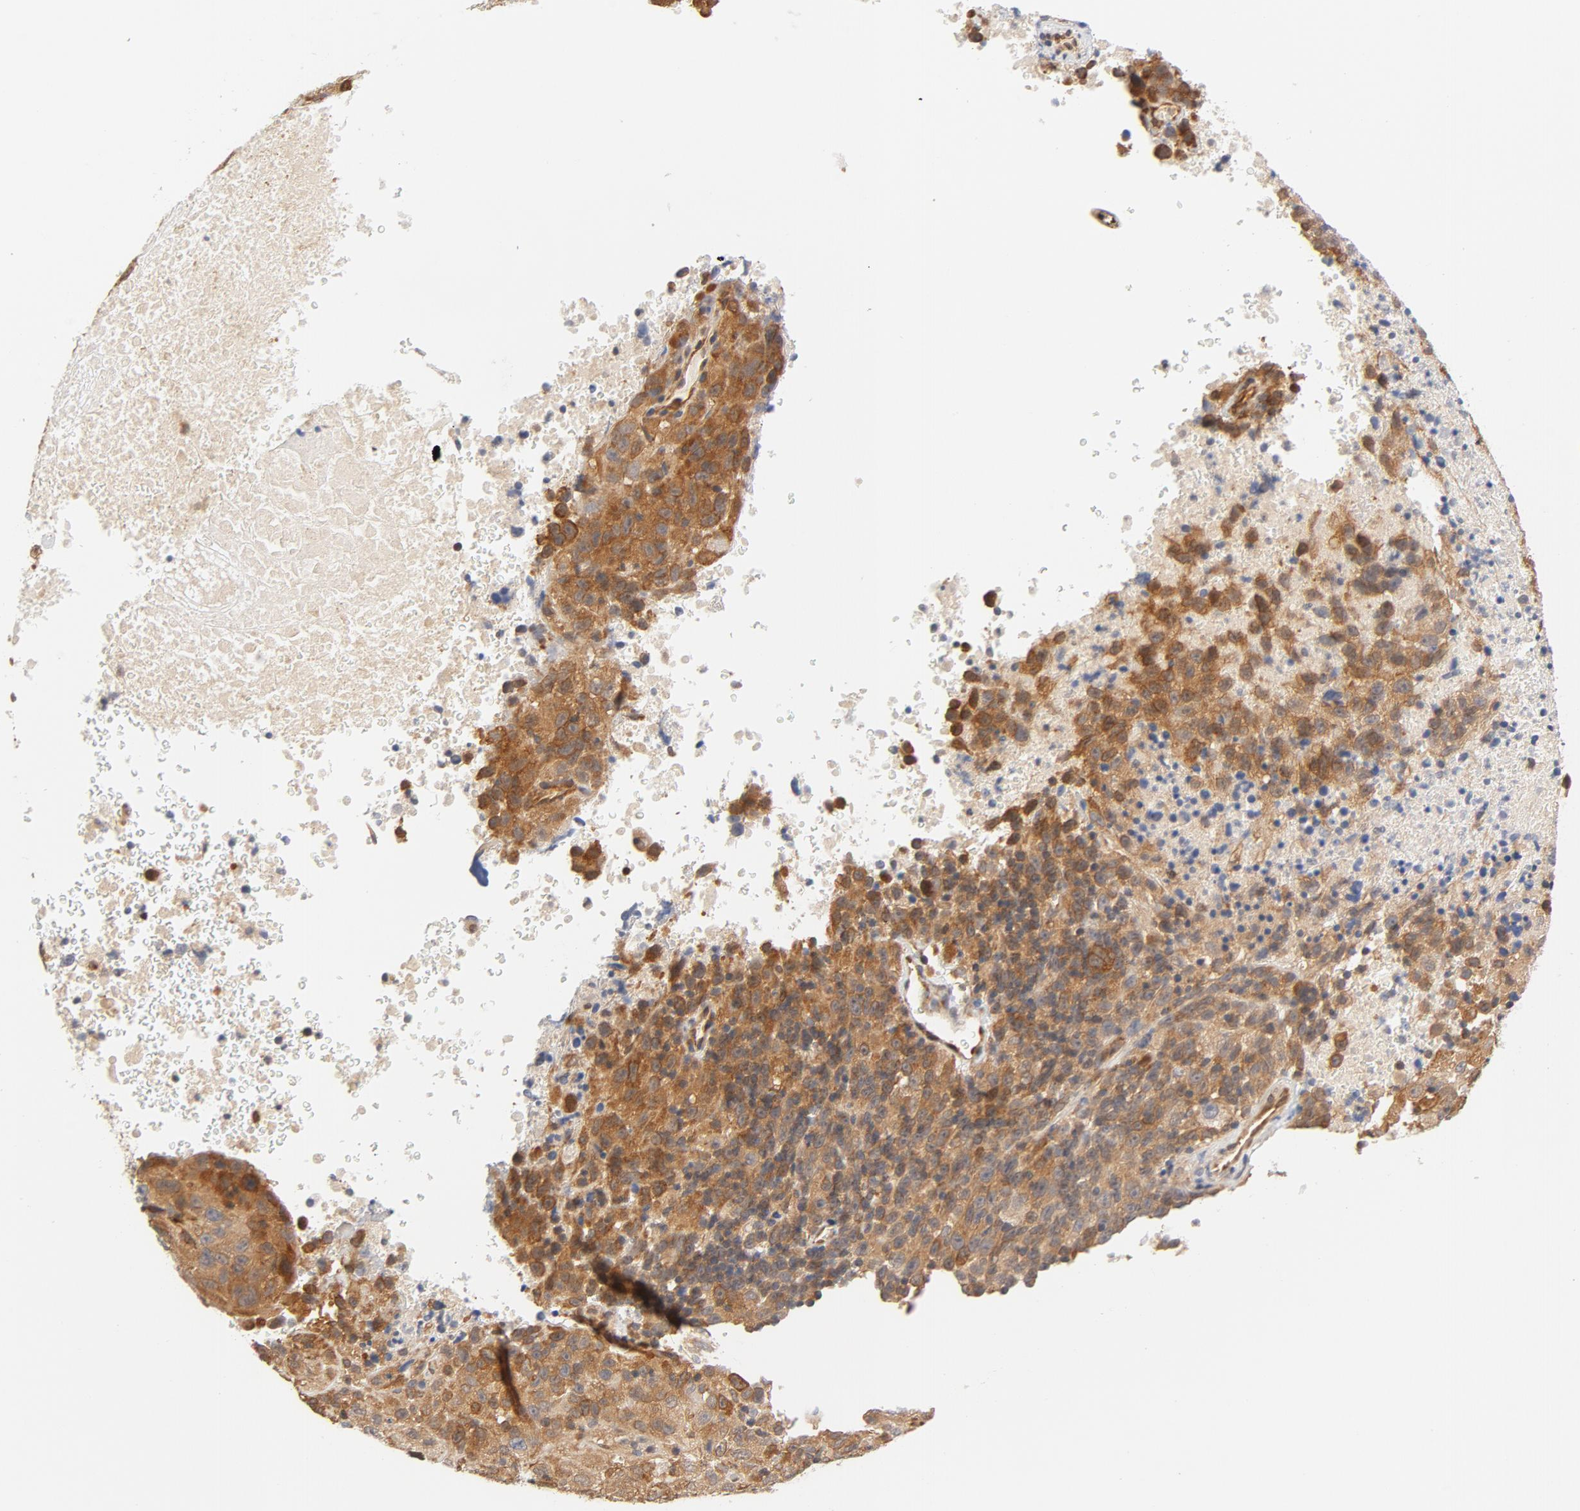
{"staining": {"intensity": "moderate", "quantity": ">75%", "location": "cytoplasmic/membranous"}, "tissue": "melanoma", "cell_type": "Tumor cells", "image_type": "cancer", "snomed": [{"axis": "morphology", "description": "Malignant melanoma, Metastatic site"}, {"axis": "topography", "description": "Cerebral cortex"}], "caption": "Immunohistochemical staining of human melanoma demonstrates moderate cytoplasmic/membranous protein staining in about >75% of tumor cells. (DAB = brown stain, brightfield microscopy at high magnification).", "gene": "EIF4E", "patient": {"sex": "female", "age": 52}}